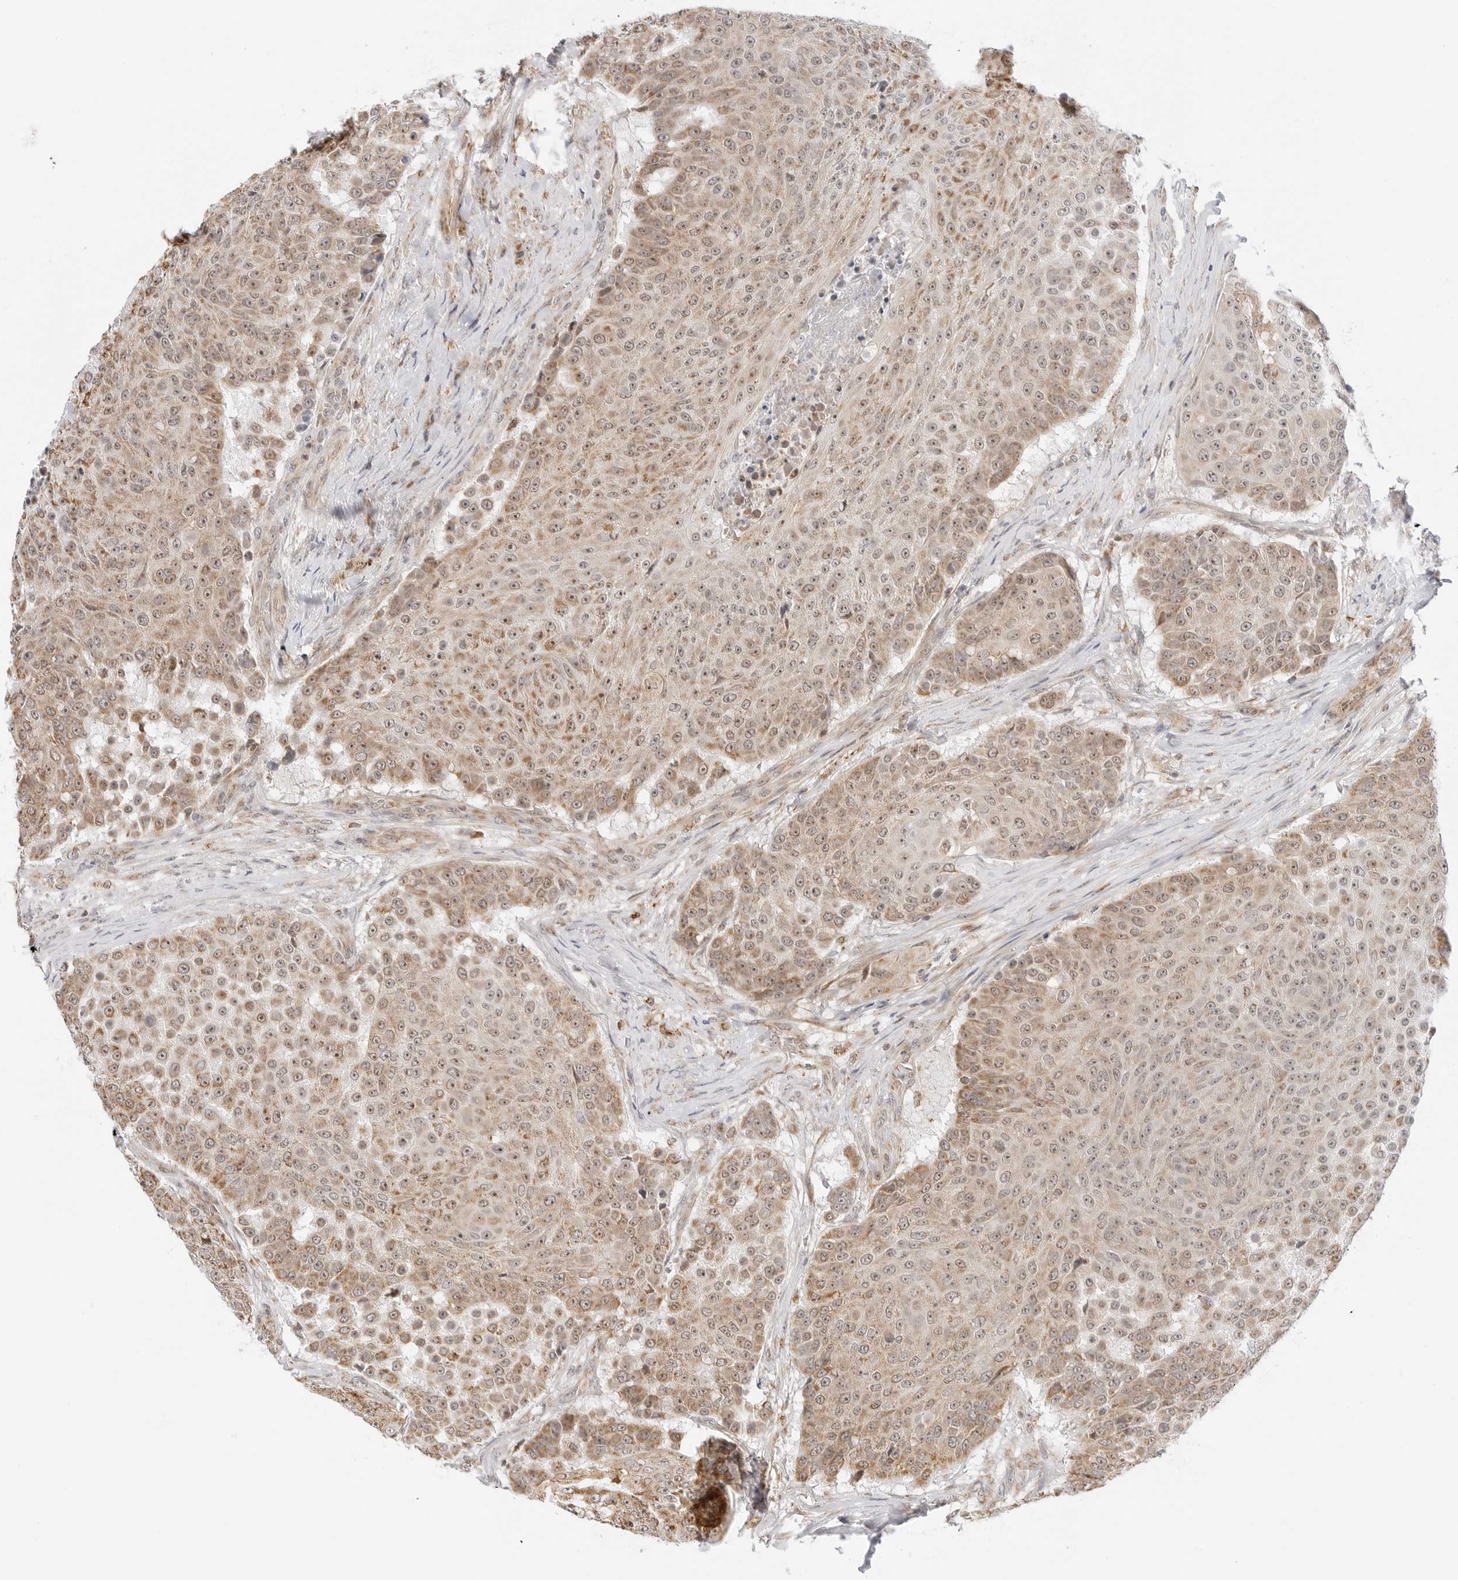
{"staining": {"intensity": "moderate", "quantity": ">75%", "location": "cytoplasmic/membranous,nuclear"}, "tissue": "urothelial cancer", "cell_type": "Tumor cells", "image_type": "cancer", "snomed": [{"axis": "morphology", "description": "Urothelial carcinoma, High grade"}, {"axis": "topography", "description": "Urinary bladder"}], "caption": "This histopathology image reveals urothelial carcinoma (high-grade) stained with IHC to label a protein in brown. The cytoplasmic/membranous and nuclear of tumor cells show moderate positivity for the protein. Nuclei are counter-stained blue.", "gene": "GORAB", "patient": {"sex": "female", "age": 63}}